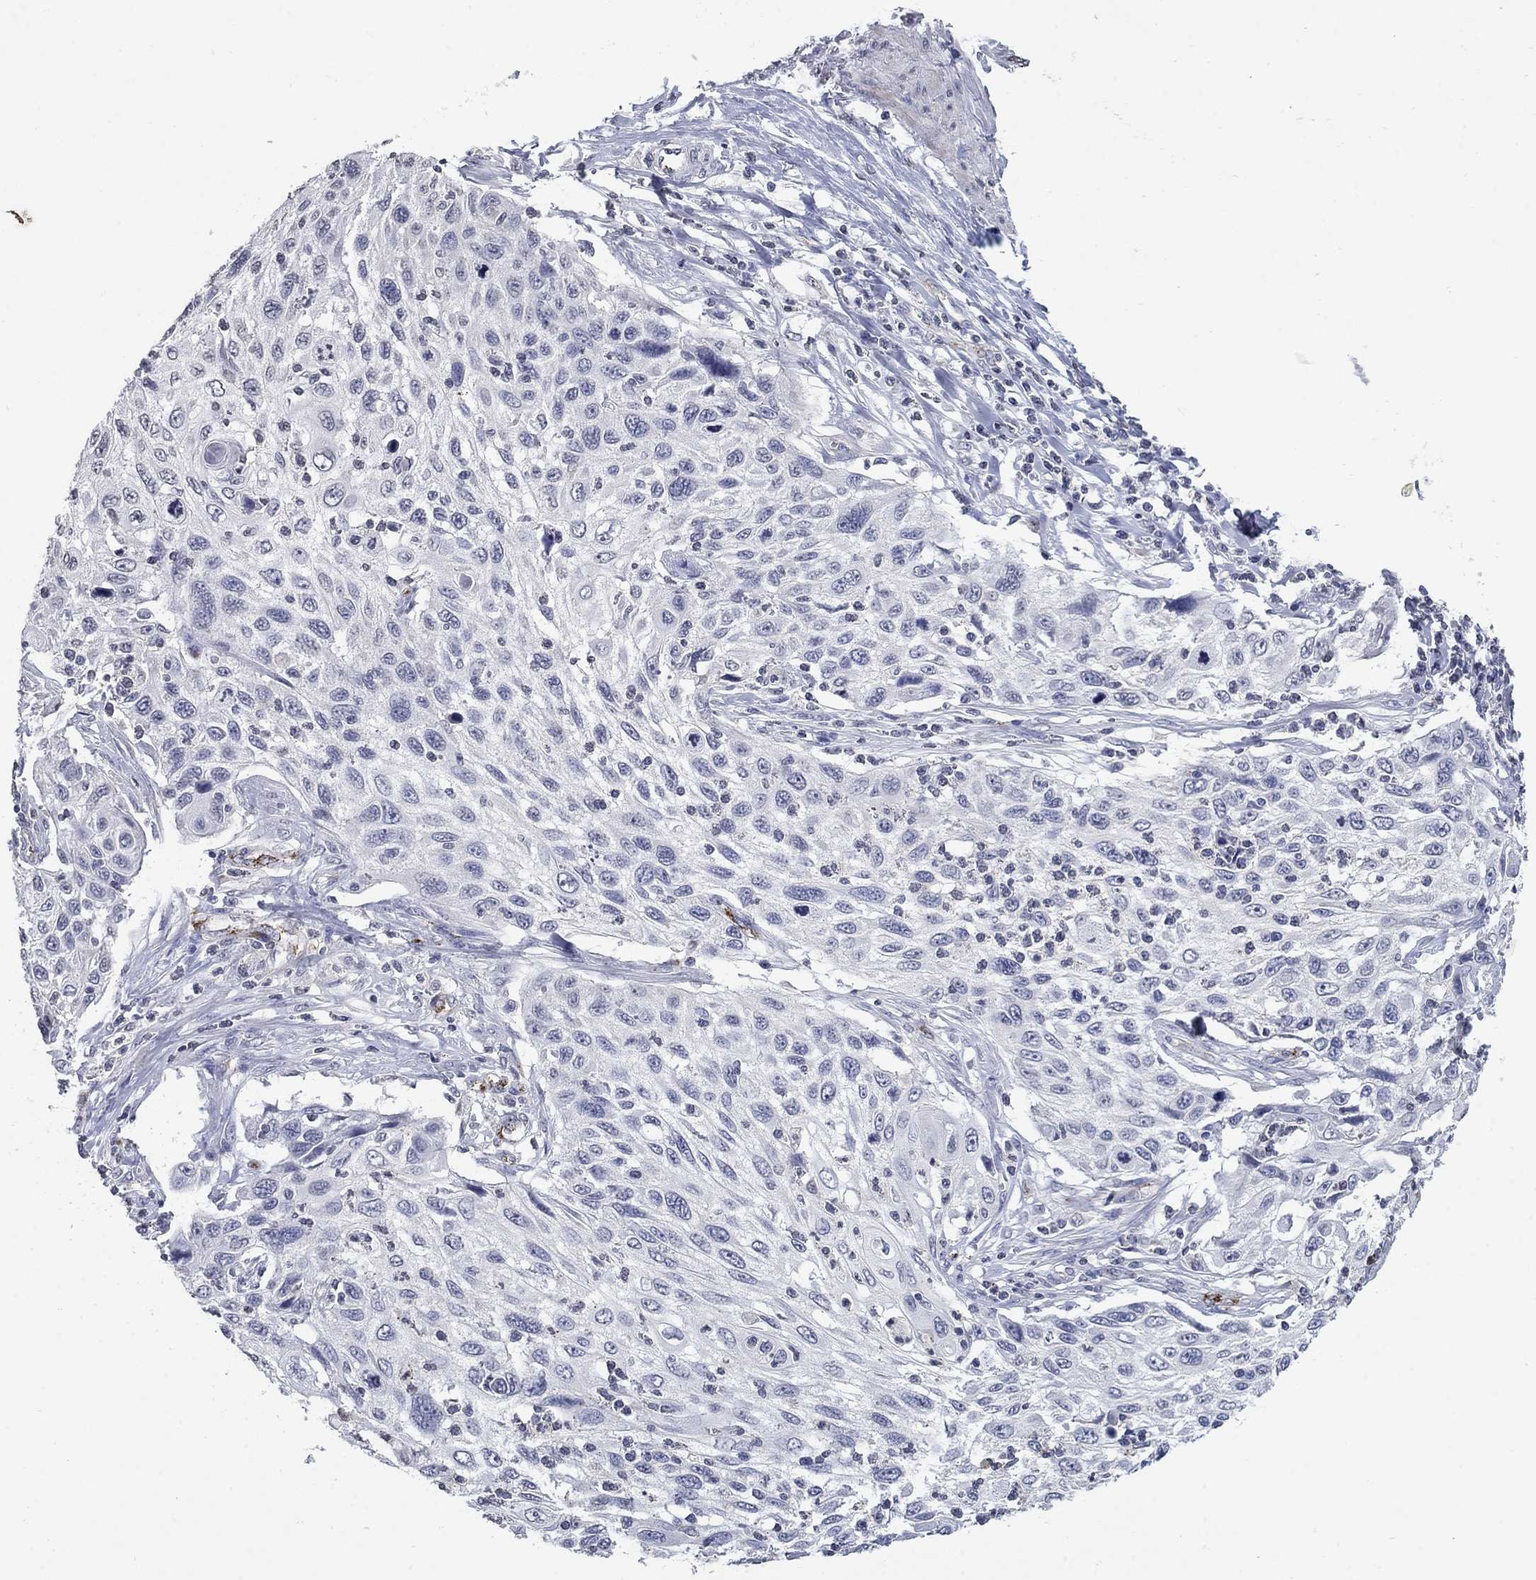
{"staining": {"intensity": "negative", "quantity": "none", "location": "none"}, "tissue": "cervical cancer", "cell_type": "Tumor cells", "image_type": "cancer", "snomed": [{"axis": "morphology", "description": "Squamous cell carcinoma, NOS"}, {"axis": "topography", "description": "Cervix"}], "caption": "DAB immunohistochemical staining of squamous cell carcinoma (cervical) shows no significant staining in tumor cells. (DAB (3,3'-diaminobenzidine) immunohistochemistry, high magnification).", "gene": "TINAG", "patient": {"sex": "female", "age": 70}}